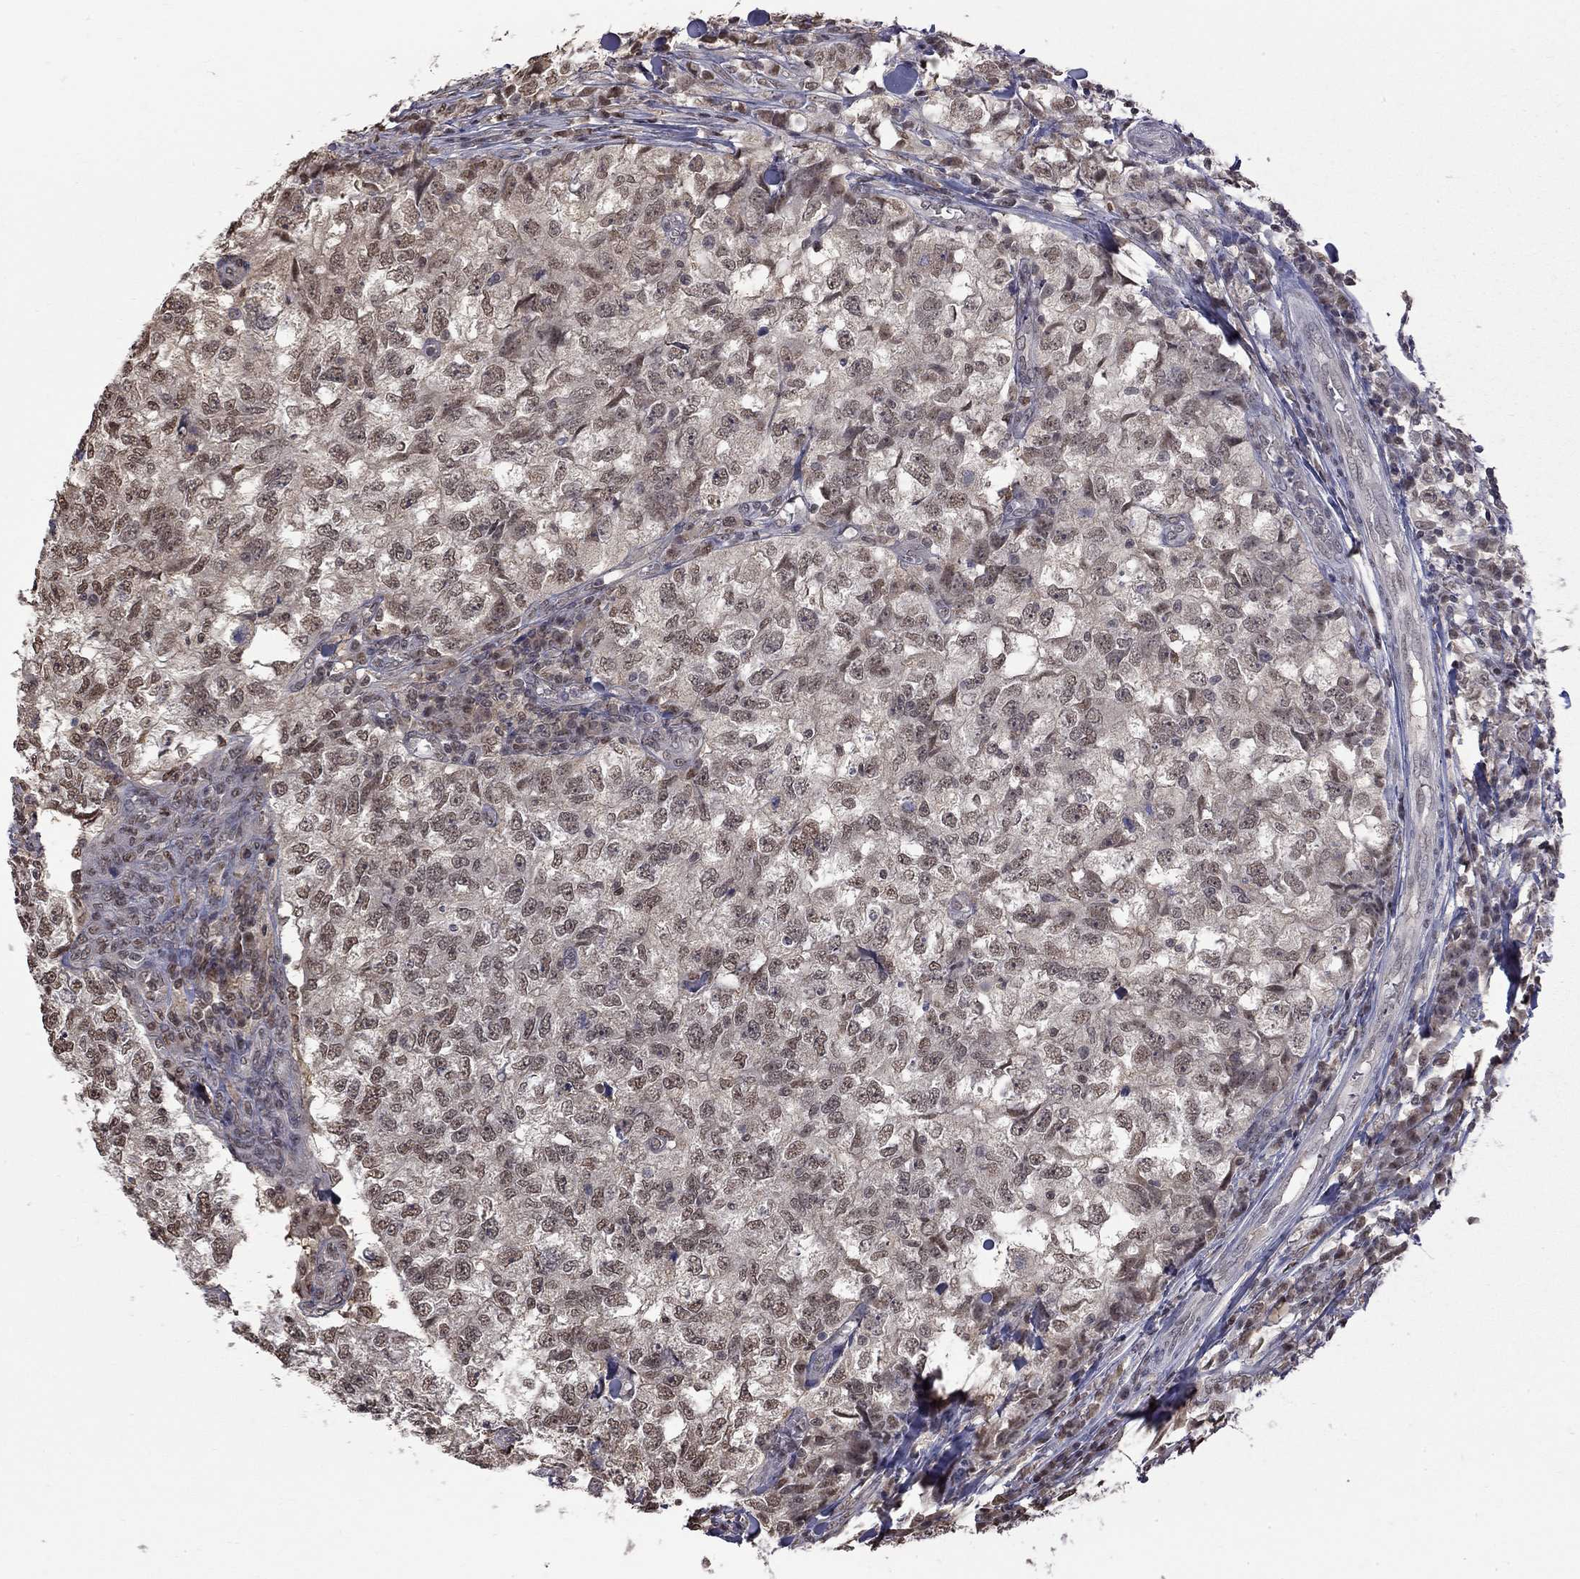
{"staining": {"intensity": "weak", "quantity": "25%-75%", "location": "nuclear"}, "tissue": "breast cancer", "cell_type": "Tumor cells", "image_type": "cancer", "snomed": [{"axis": "morphology", "description": "Duct carcinoma"}, {"axis": "topography", "description": "Breast"}], "caption": "Invasive ductal carcinoma (breast) stained with a protein marker exhibits weak staining in tumor cells.", "gene": "RFWD3", "patient": {"sex": "female", "age": 30}}